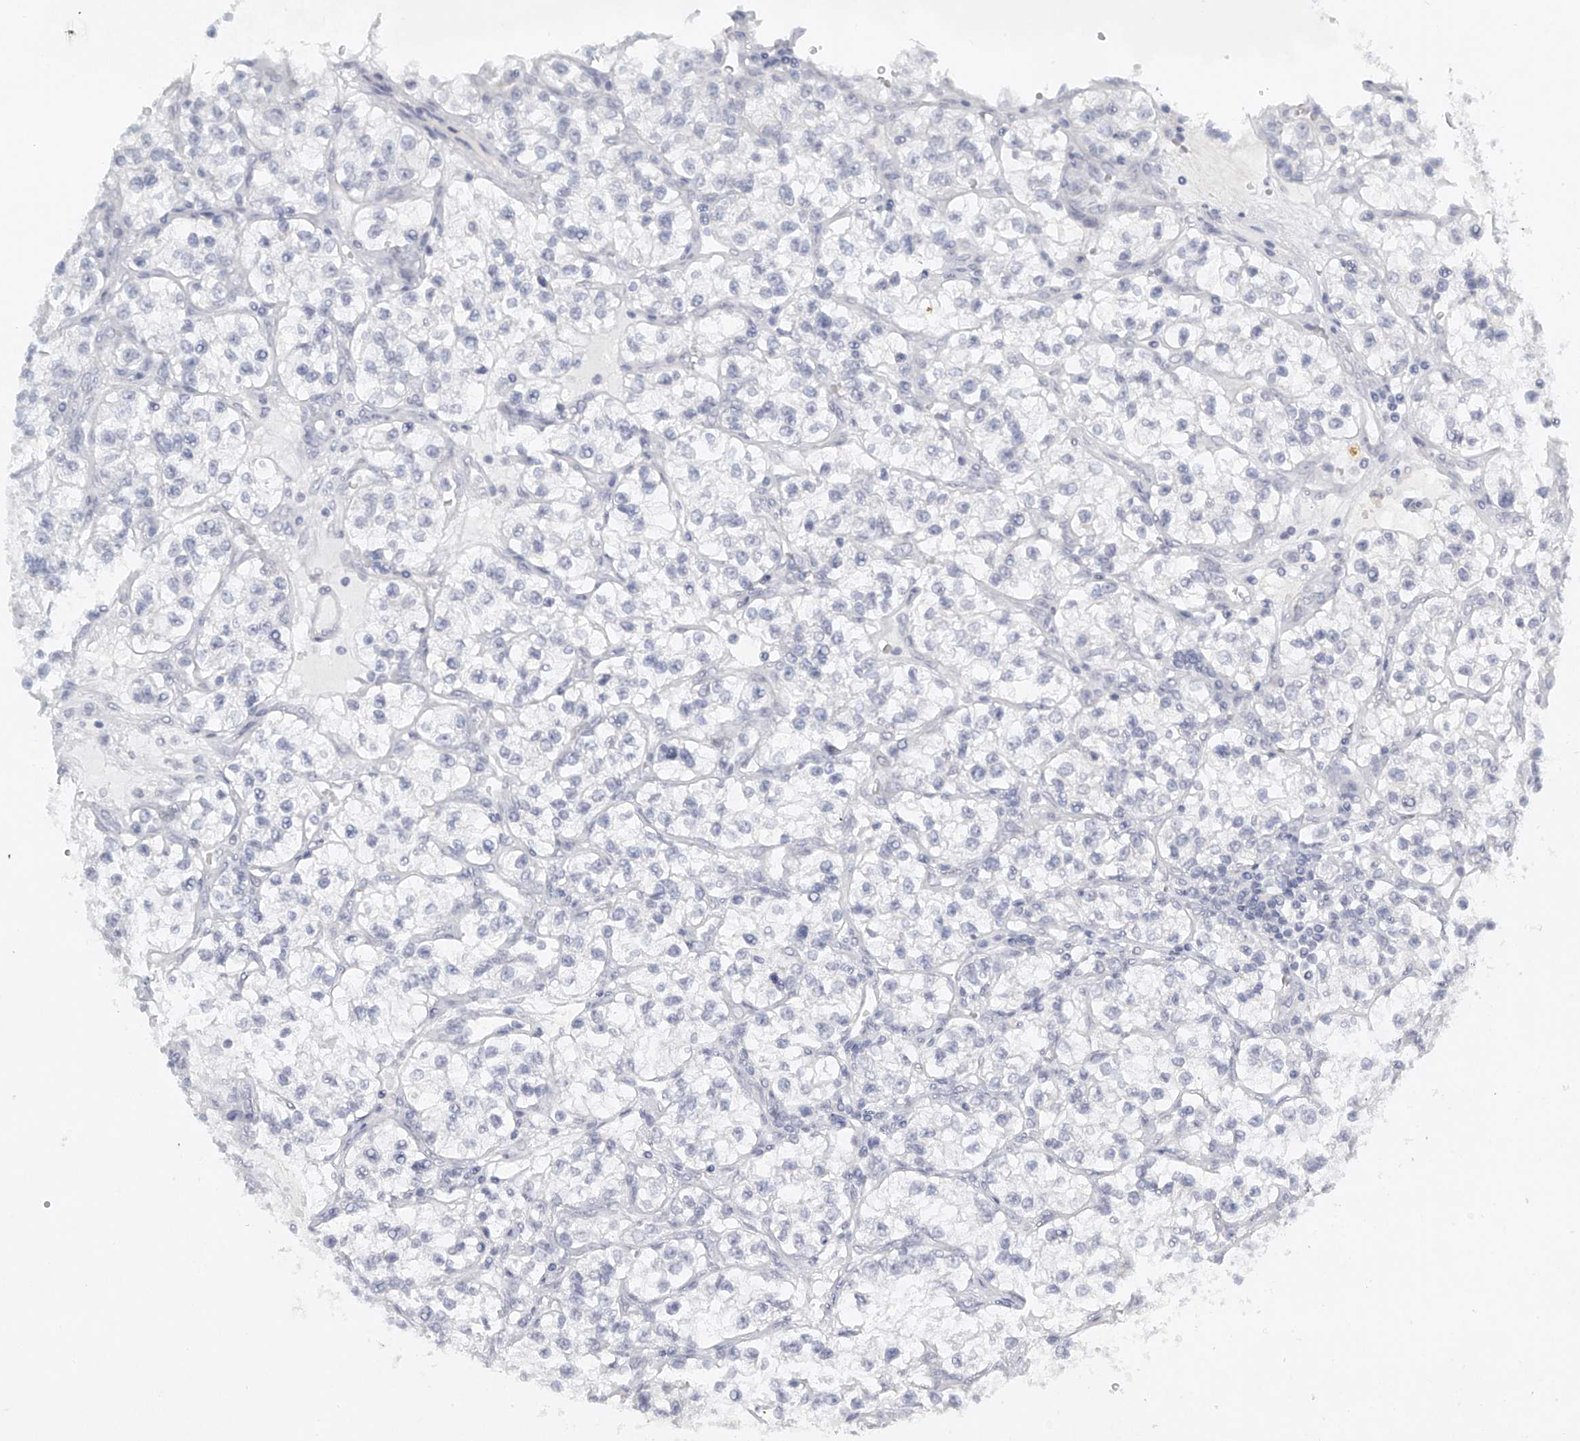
{"staining": {"intensity": "negative", "quantity": "none", "location": "none"}, "tissue": "renal cancer", "cell_type": "Tumor cells", "image_type": "cancer", "snomed": [{"axis": "morphology", "description": "Adenocarcinoma, NOS"}, {"axis": "topography", "description": "Kidney"}], "caption": "Immunohistochemical staining of human renal cancer (adenocarcinoma) demonstrates no significant expression in tumor cells. (DAB IHC, high magnification).", "gene": "FAT2", "patient": {"sex": "female", "age": 57}}